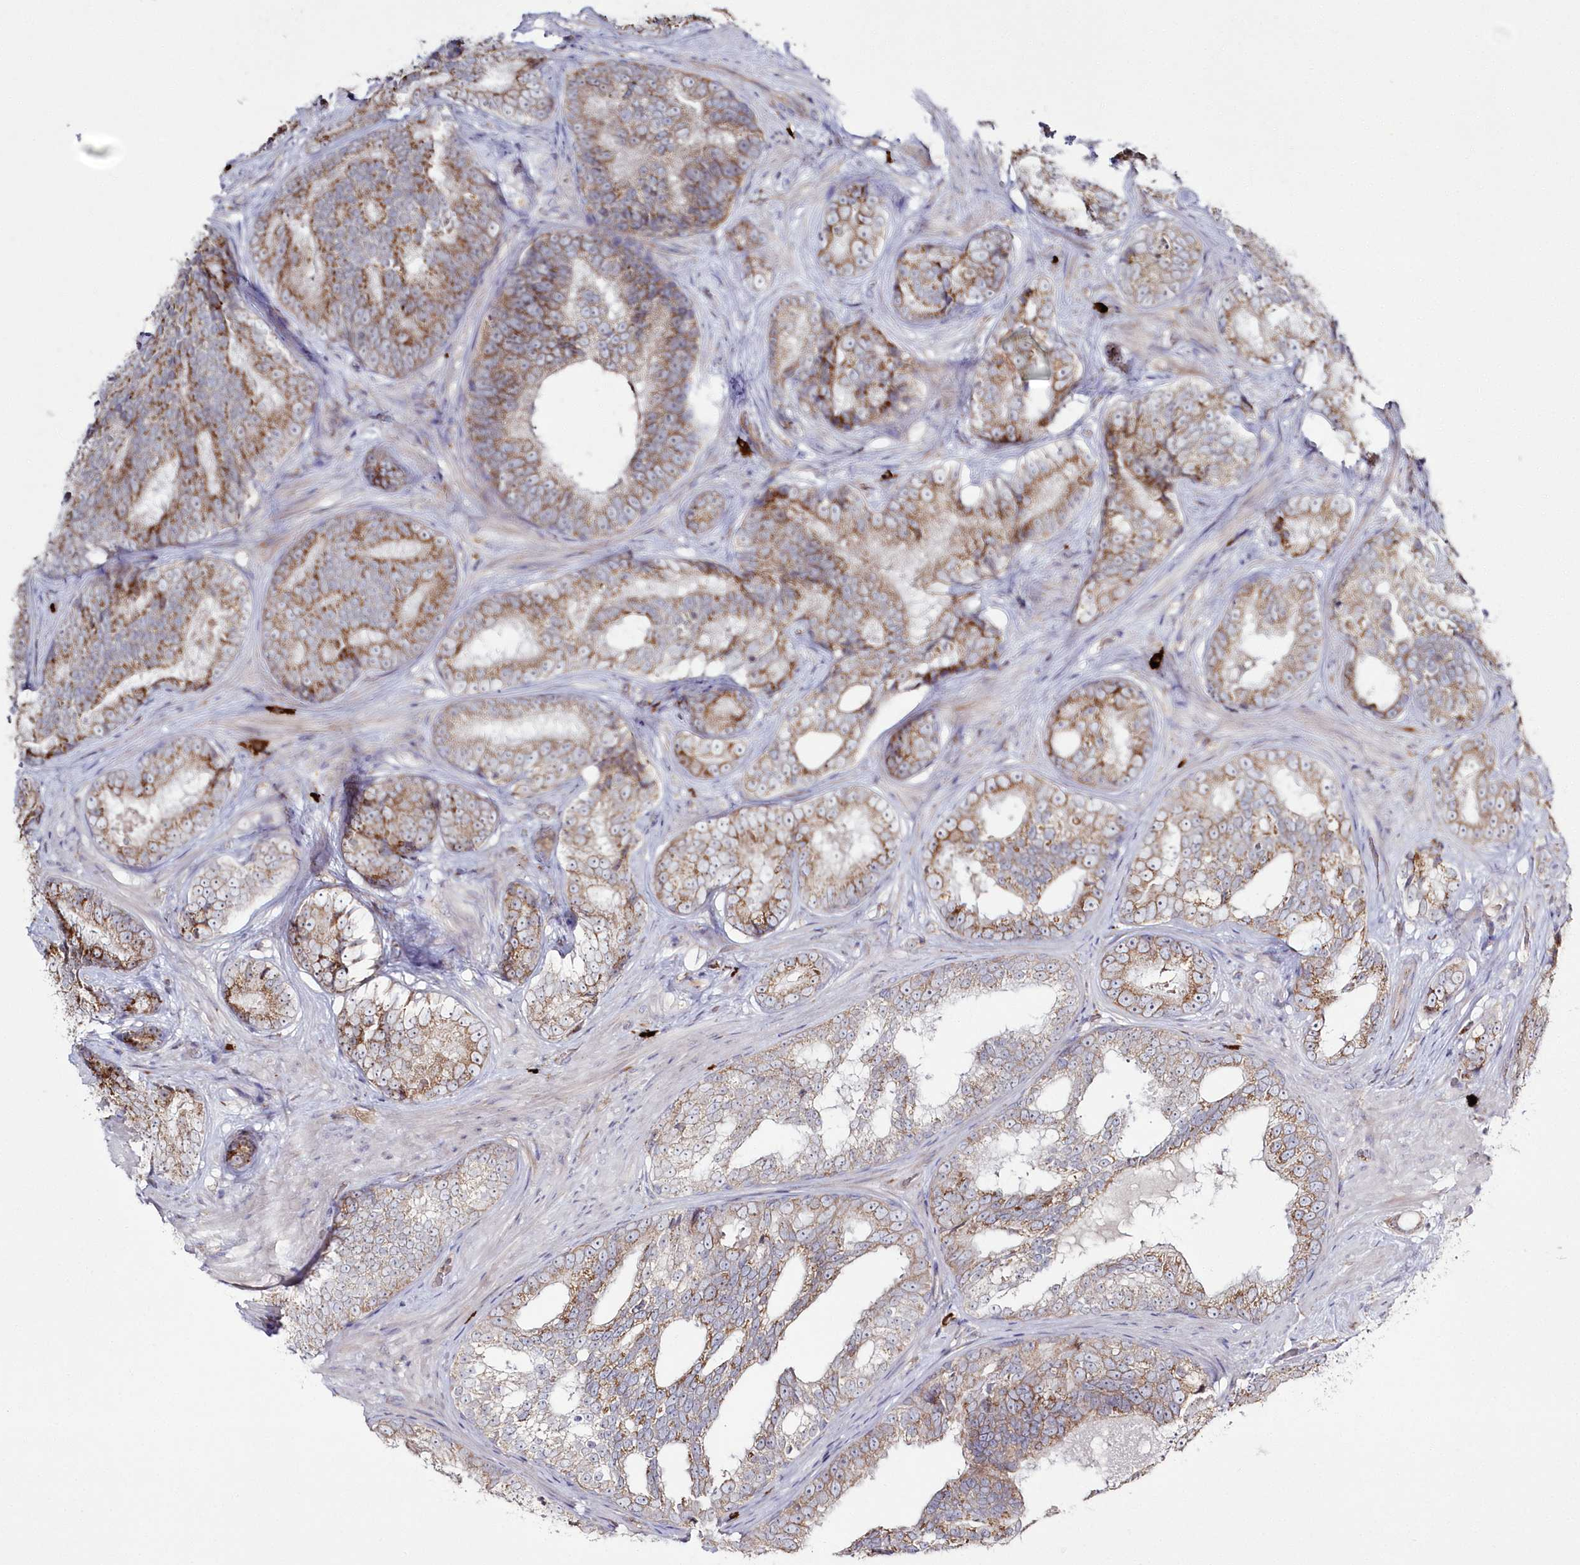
{"staining": {"intensity": "moderate", "quantity": ">75%", "location": "cytoplasmic/membranous"}, "tissue": "prostate cancer", "cell_type": "Tumor cells", "image_type": "cancer", "snomed": [{"axis": "morphology", "description": "Adenocarcinoma, High grade"}, {"axis": "topography", "description": "Prostate"}], "caption": "The histopathology image shows immunohistochemical staining of prostate cancer (adenocarcinoma (high-grade)). There is moderate cytoplasmic/membranous expression is seen in approximately >75% of tumor cells.", "gene": "ARSB", "patient": {"sex": "male", "age": 66}}